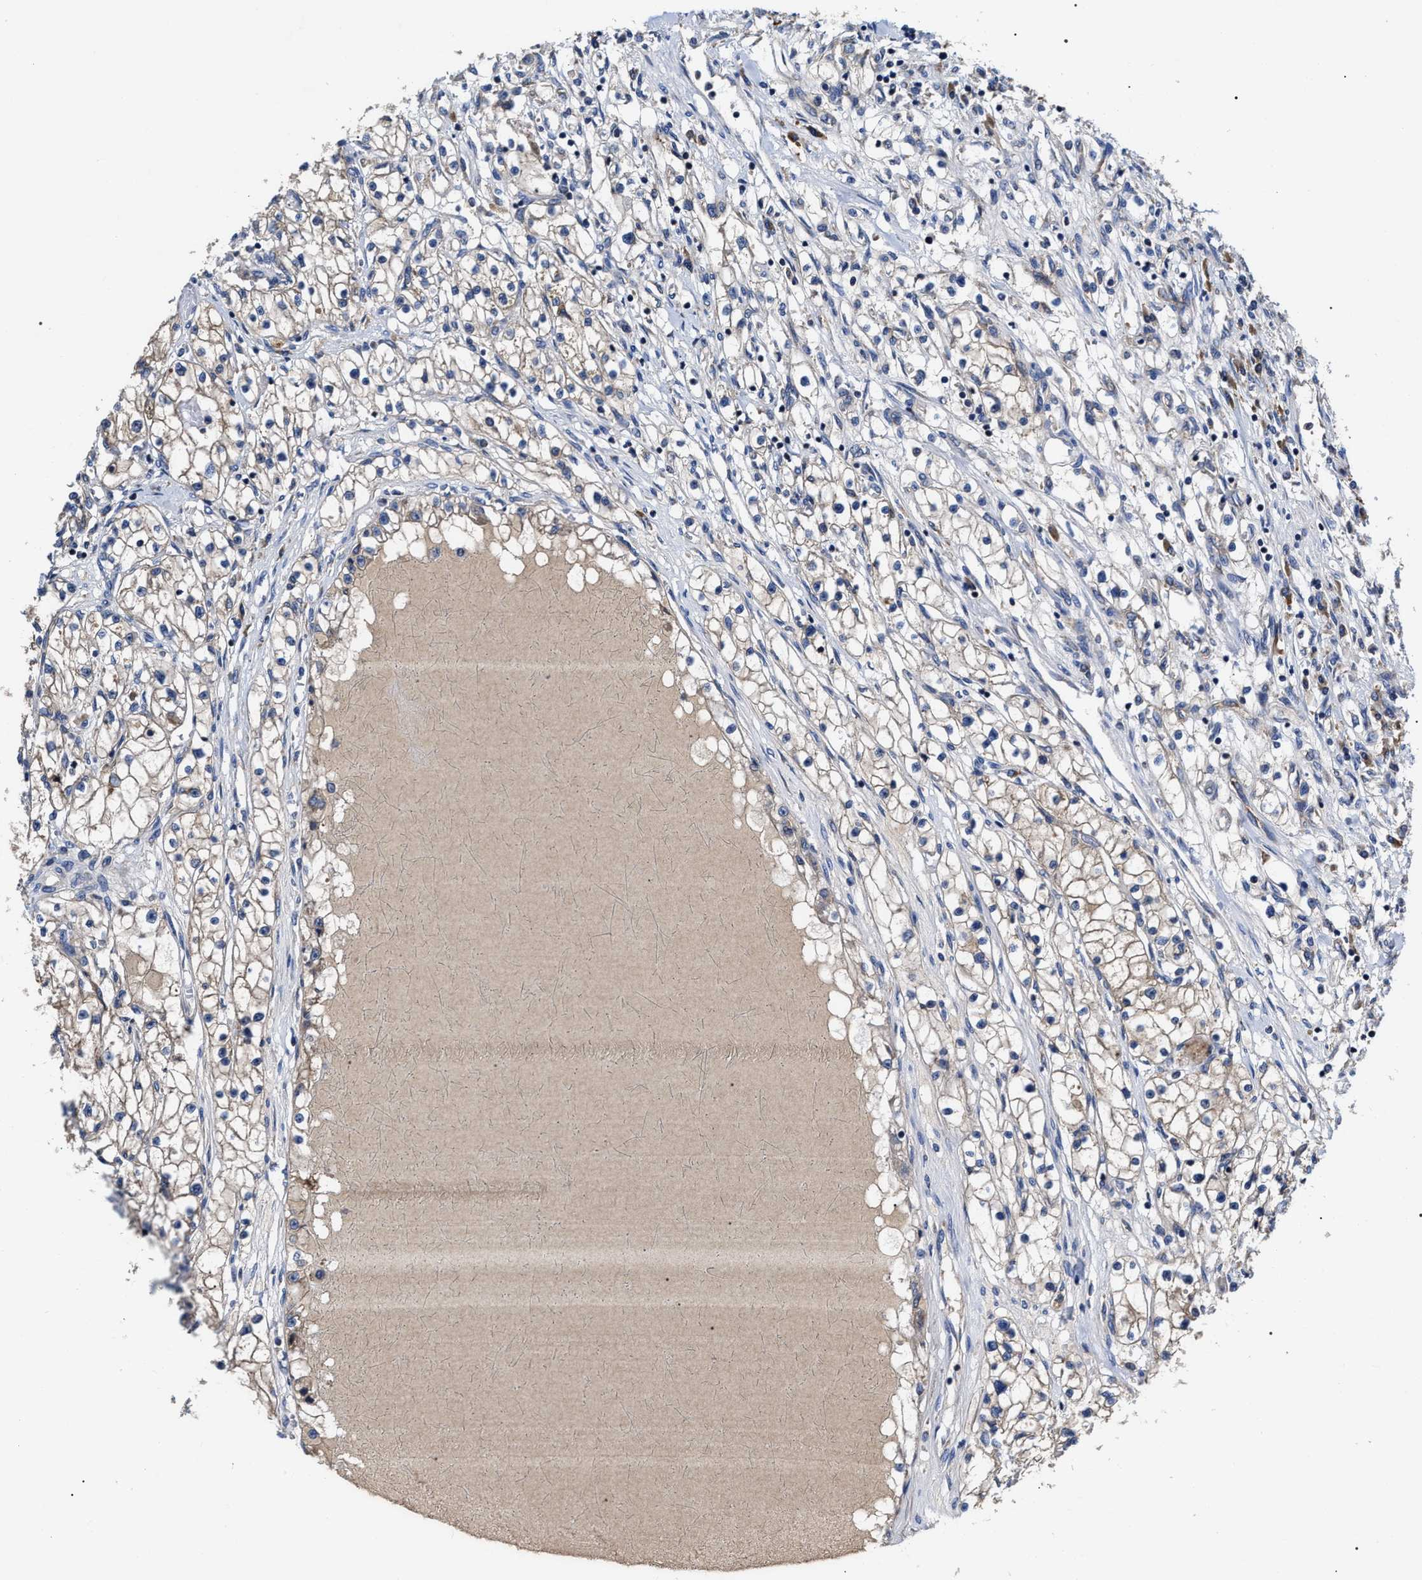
{"staining": {"intensity": "moderate", "quantity": "25%-75%", "location": "cytoplasmic/membranous"}, "tissue": "renal cancer", "cell_type": "Tumor cells", "image_type": "cancer", "snomed": [{"axis": "morphology", "description": "Adenocarcinoma, NOS"}, {"axis": "topography", "description": "Kidney"}], "caption": "Moderate cytoplasmic/membranous protein staining is seen in approximately 25%-75% of tumor cells in renal adenocarcinoma. The staining is performed using DAB brown chromogen to label protein expression. The nuclei are counter-stained blue using hematoxylin.", "gene": "MACC1", "patient": {"sex": "male", "age": 68}}